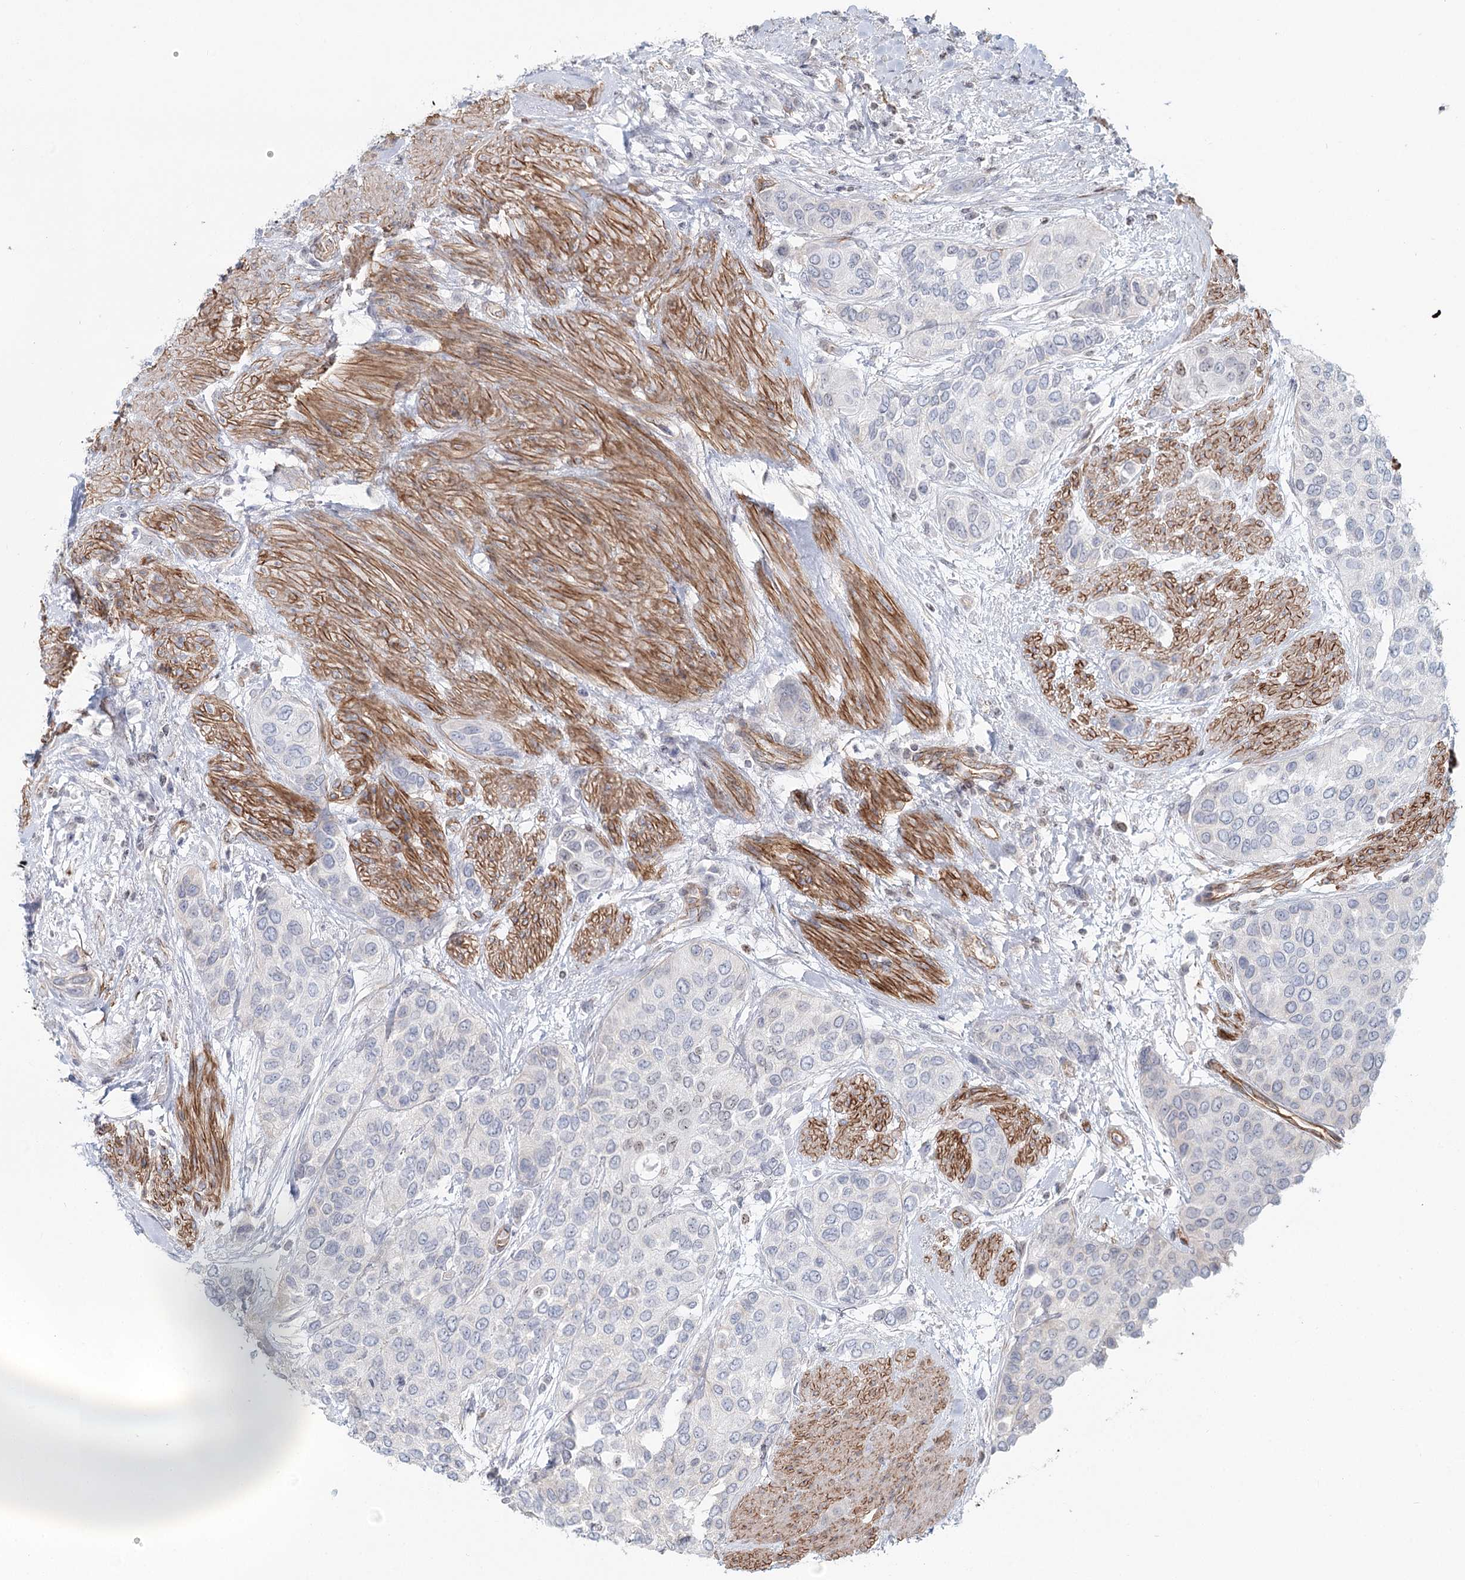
{"staining": {"intensity": "negative", "quantity": "none", "location": "none"}, "tissue": "urothelial cancer", "cell_type": "Tumor cells", "image_type": "cancer", "snomed": [{"axis": "morphology", "description": "Normal tissue, NOS"}, {"axis": "morphology", "description": "Urothelial carcinoma, High grade"}, {"axis": "topography", "description": "Vascular tissue"}, {"axis": "topography", "description": "Urinary bladder"}], "caption": "Tumor cells show no significant protein expression in urothelial carcinoma (high-grade).", "gene": "ZFYVE28", "patient": {"sex": "female", "age": 56}}